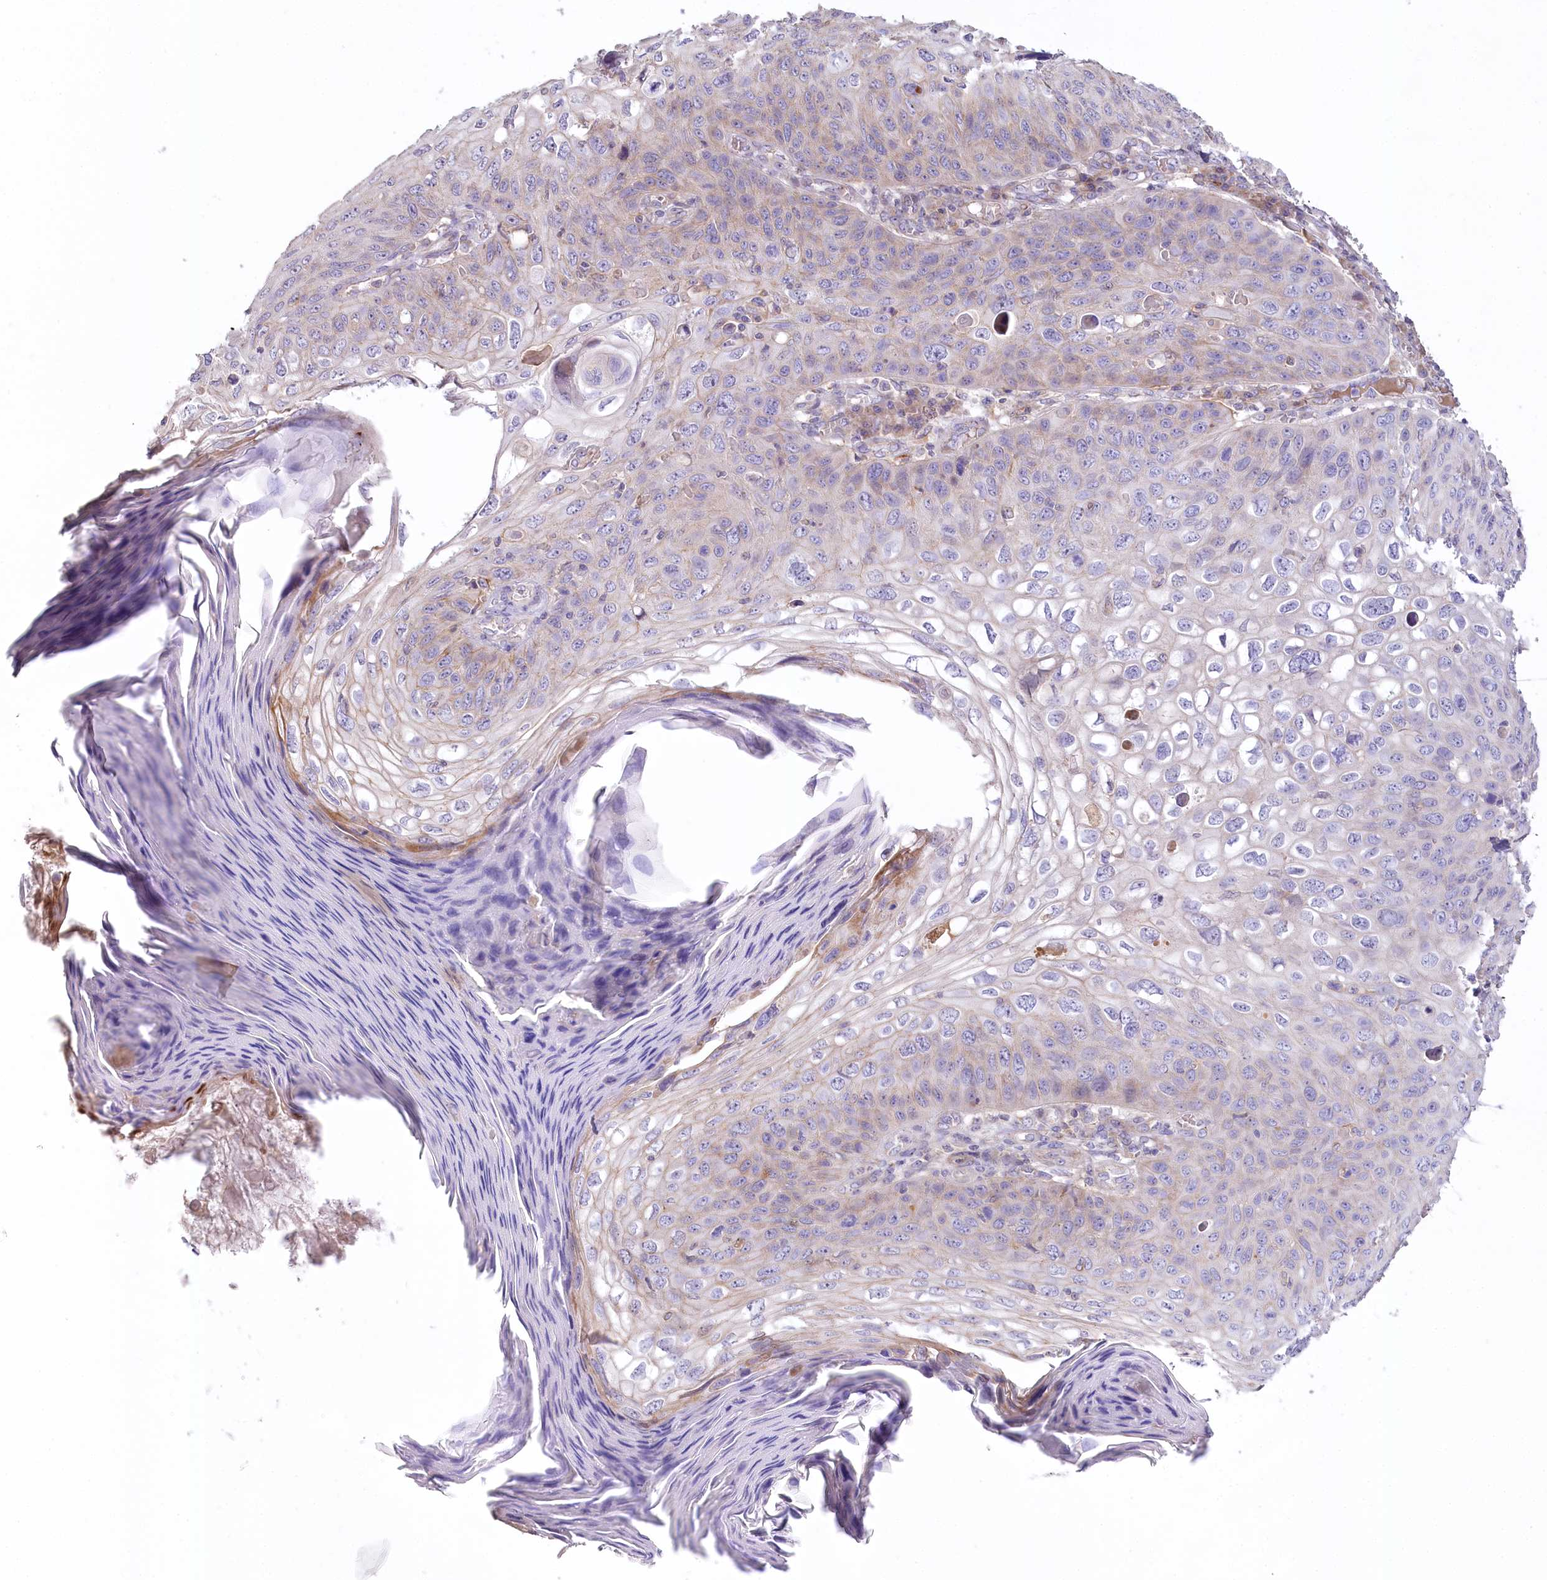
{"staining": {"intensity": "moderate", "quantity": "<25%", "location": "cytoplasmic/membranous"}, "tissue": "skin cancer", "cell_type": "Tumor cells", "image_type": "cancer", "snomed": [{"axis": "morphology", "description": "Squamous cell carcinoma, NOS"}, {"axis": "topography", "description": "Skin"}], "caption": "The immunohistochemical stain highlights moderate cytoplasmic/membranous expression in tumor cells of skin cancer (squamous cell carcinoma) tissue. The staining is performed using DAB (3,3'-diaminobenzidine) brown chromogen to label protein expression. The nuclei are counter-stained blue using hematoxylin.", "gene": "SLC6A11", "patient": {"sex": "female", "age": 90}}